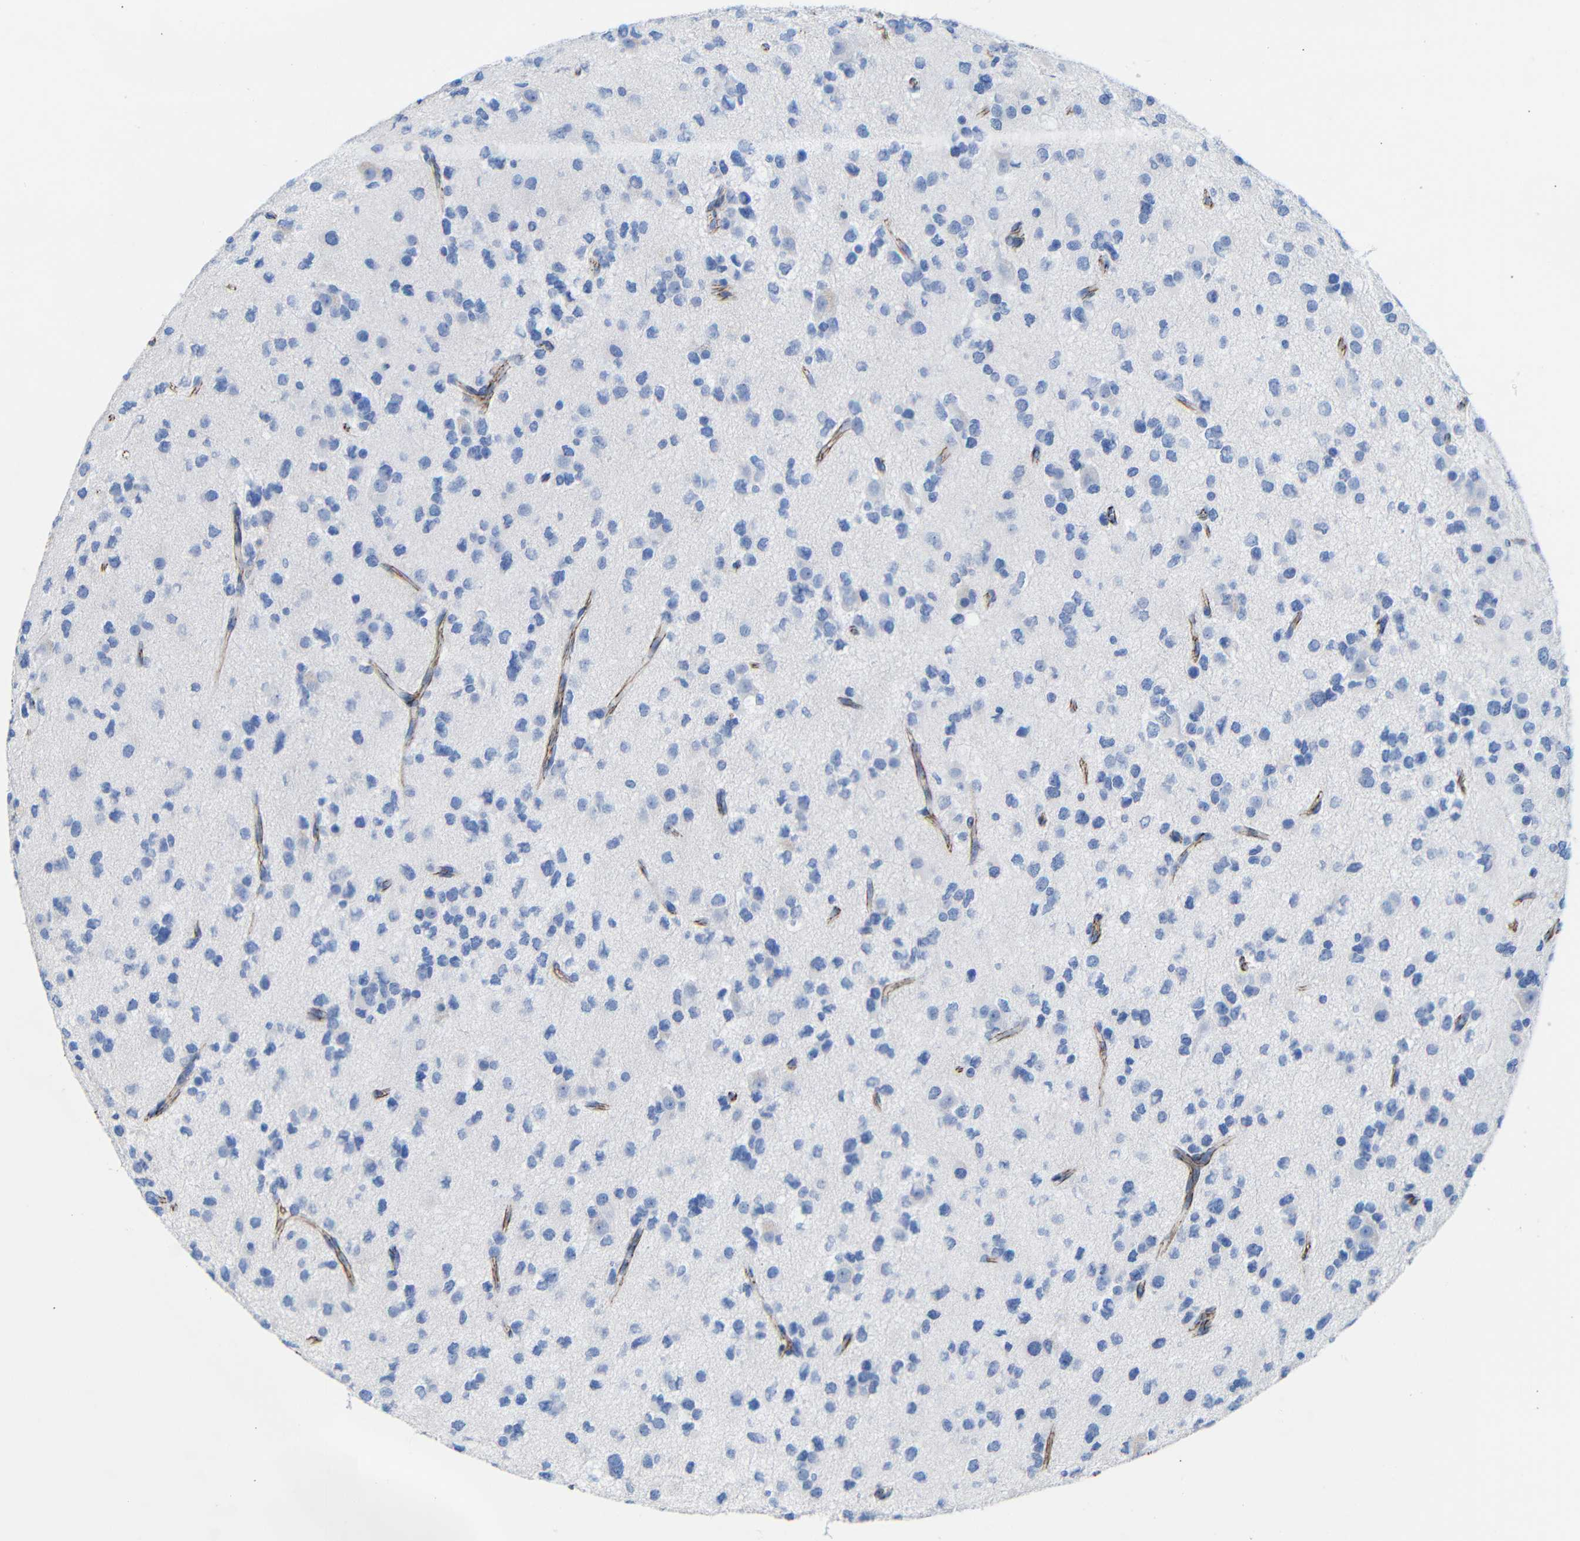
{"staining": {"intensity": "negative", "quantity": "none", "location": "none"}, "tissue": "glioma", "cell_type": "Tumor cells", "image_type": "cancer", "snomed": [{"axis": "morphology", "description": "Glioma, malignant, Low grade"}, {"axis": "topography", "description": "Brain"}], "caption": "IHC photomicrograph of glioma stained for a protein (brown), which demonstrates no positivity in tumor cells. (Brightfield microscopy of DAB (3,3'-diaminobenzidine) immunohistochemistry at high magnification).", "gene": "CGNL1", "patient": {"sex": "male", "age": 42}}